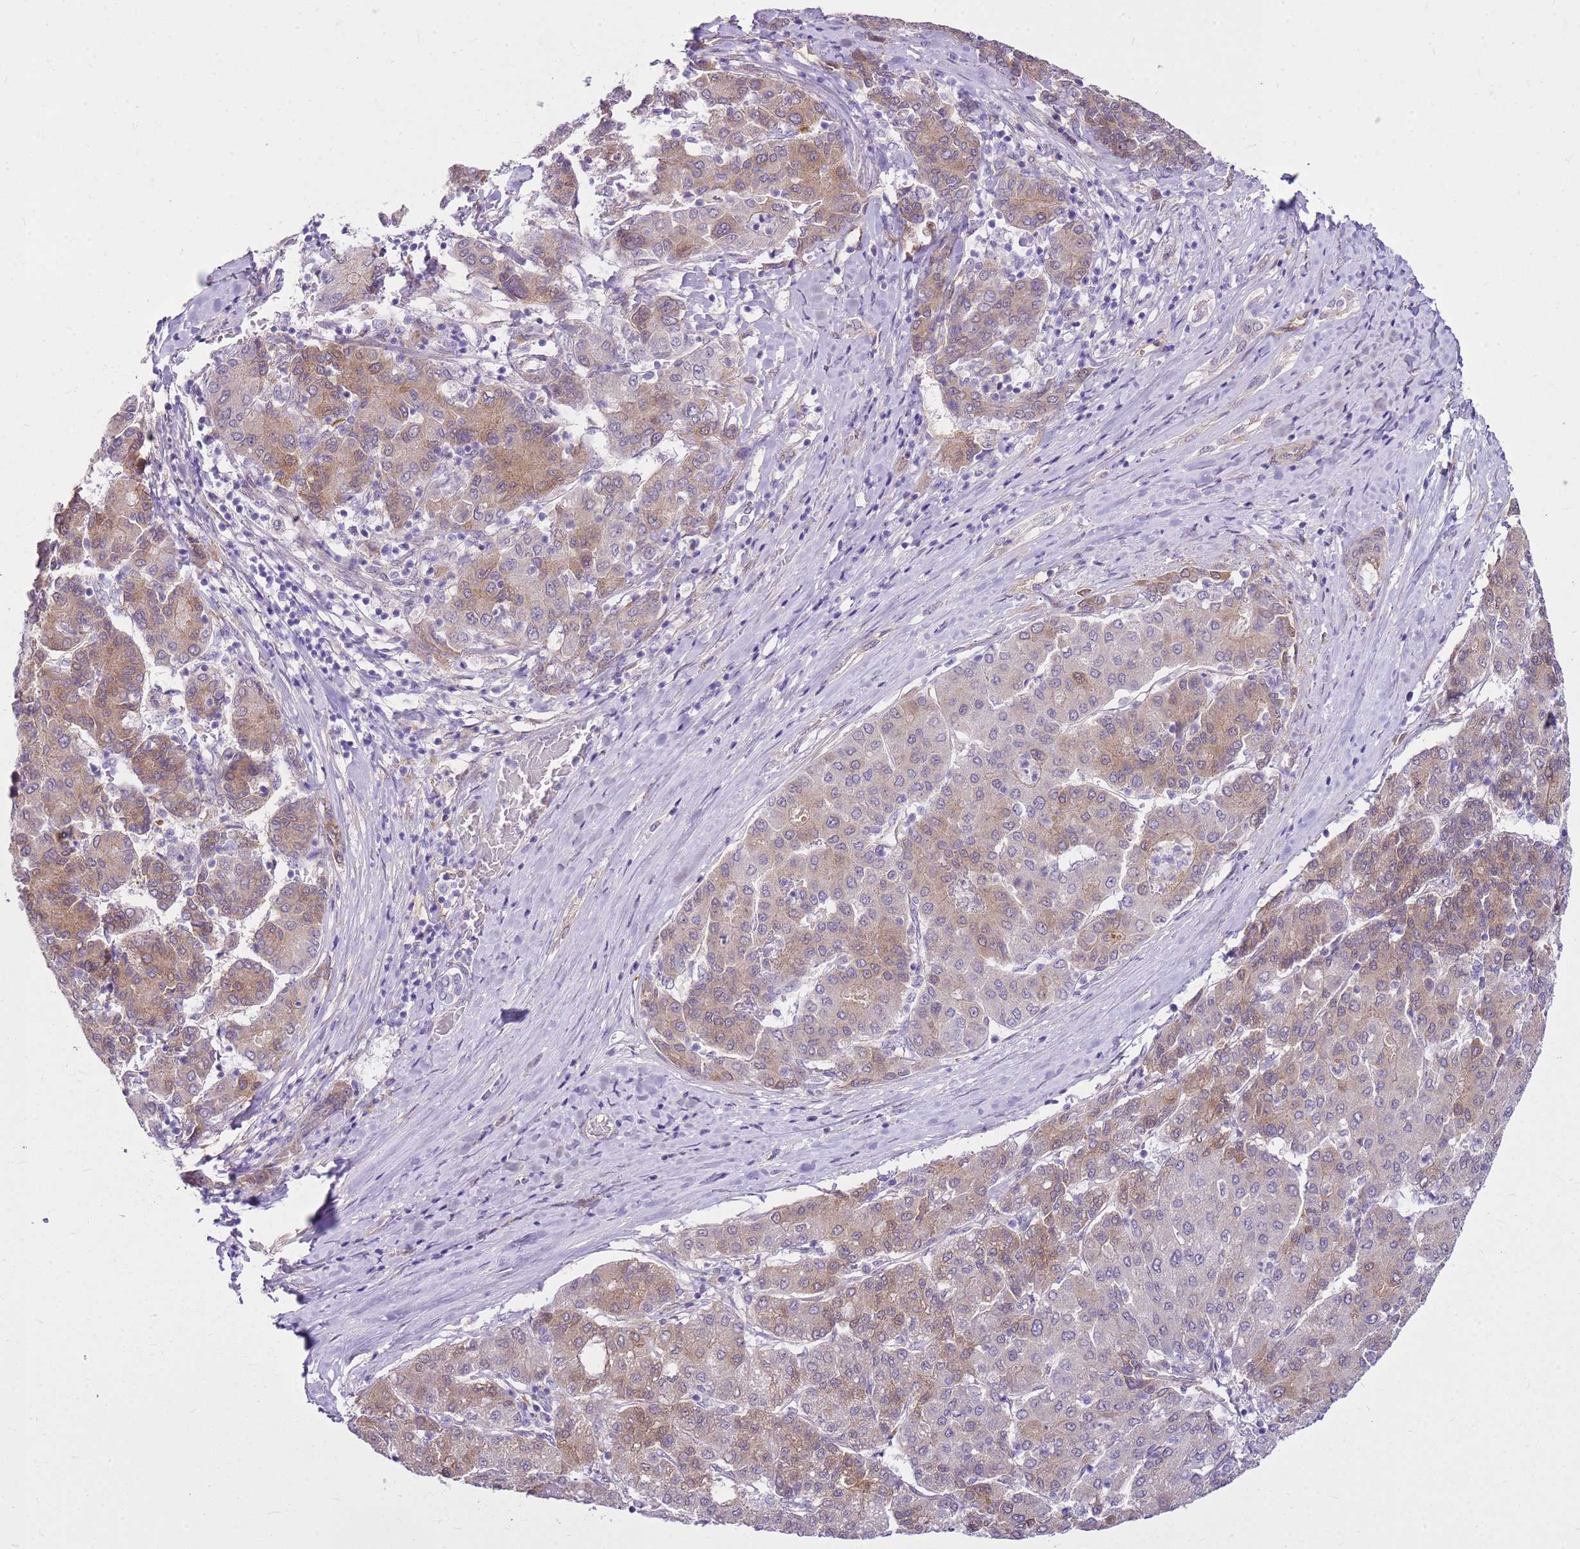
{"staining": {"intensity": "moderate", "quantity": "25%-75%", "location": "cytoplasmic/membranous"}, "tissue": "liver cancer", "cell_type": "Tumor cells", "image_type": "cancer", "snomed": [{"axis": "morphology", "description": "Carcinoma, Hepatocellular, NOS"}, {"axis": "topography", "description": "Liver"}], "caption": "A brown stain highlights moderate cytoplasmic/membranous staining of a protein in hepatocellular carcinoma (liver) tumor cells. The staining was performed using DAB, with brown indicating positive protein expression. Nuclei are stained blue with hematoxylin.", "gene": "HSPB1", "patient": {"sex": "male", "age": 65}}